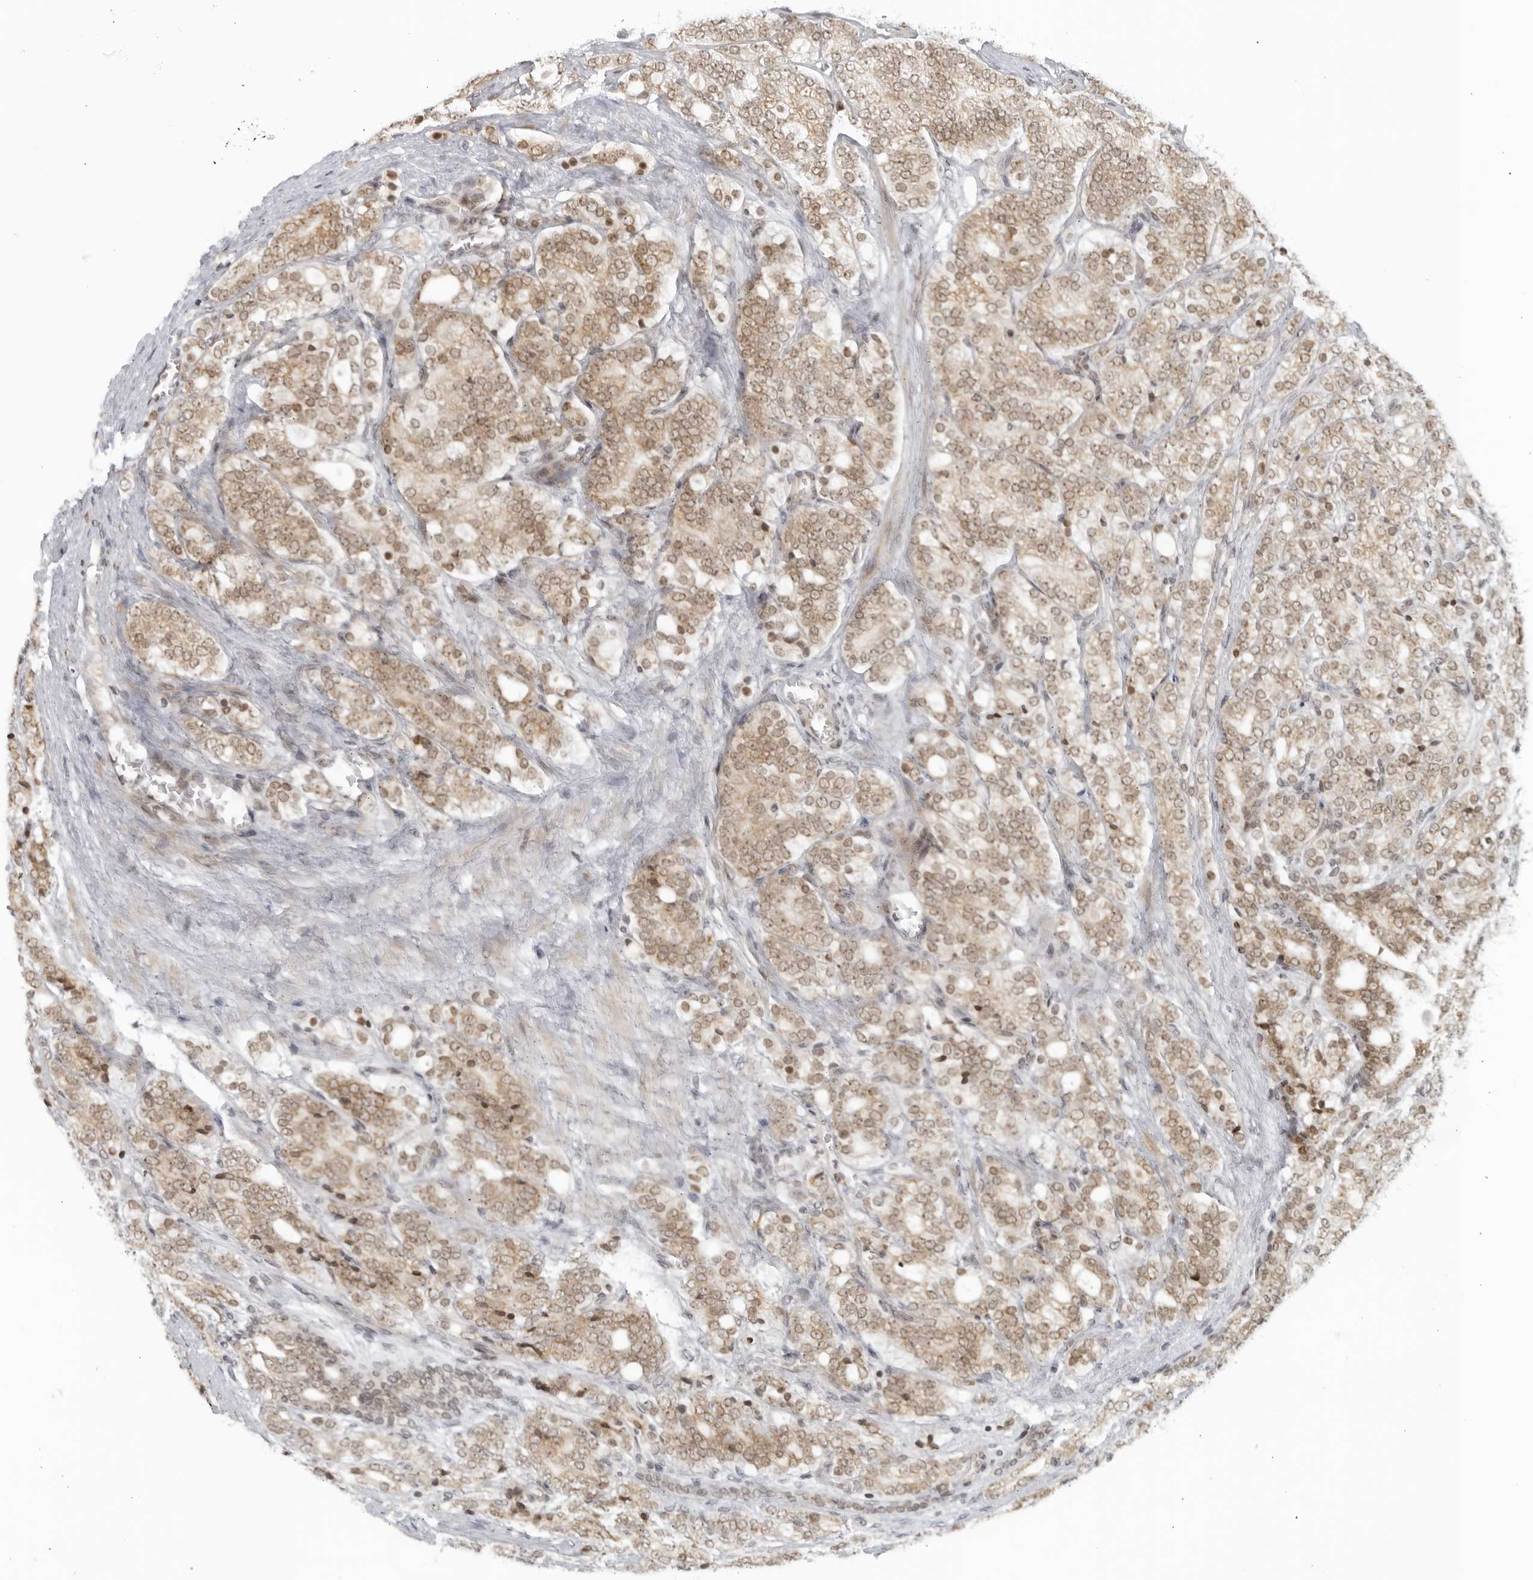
{"staining": {"intensity": "weak", "quantity": ">75%", "location": "cytoplasmic/membranous,nuclear"}, "tissue": "prostate cancer", "cell_type": "Tumor cells", "image_type": "cancer", "snomed": [{"axis": "morphology", "description": "Adenocarcinoma, High grade"}, {"axis": "topography", "description": "Prostate"}], "caption": "Prostate cancer stained with a protein marker shows weak staining in tumor cells.", "gene": "RAB11FIP3", "patient": {"sex": "male", "age": 57}}